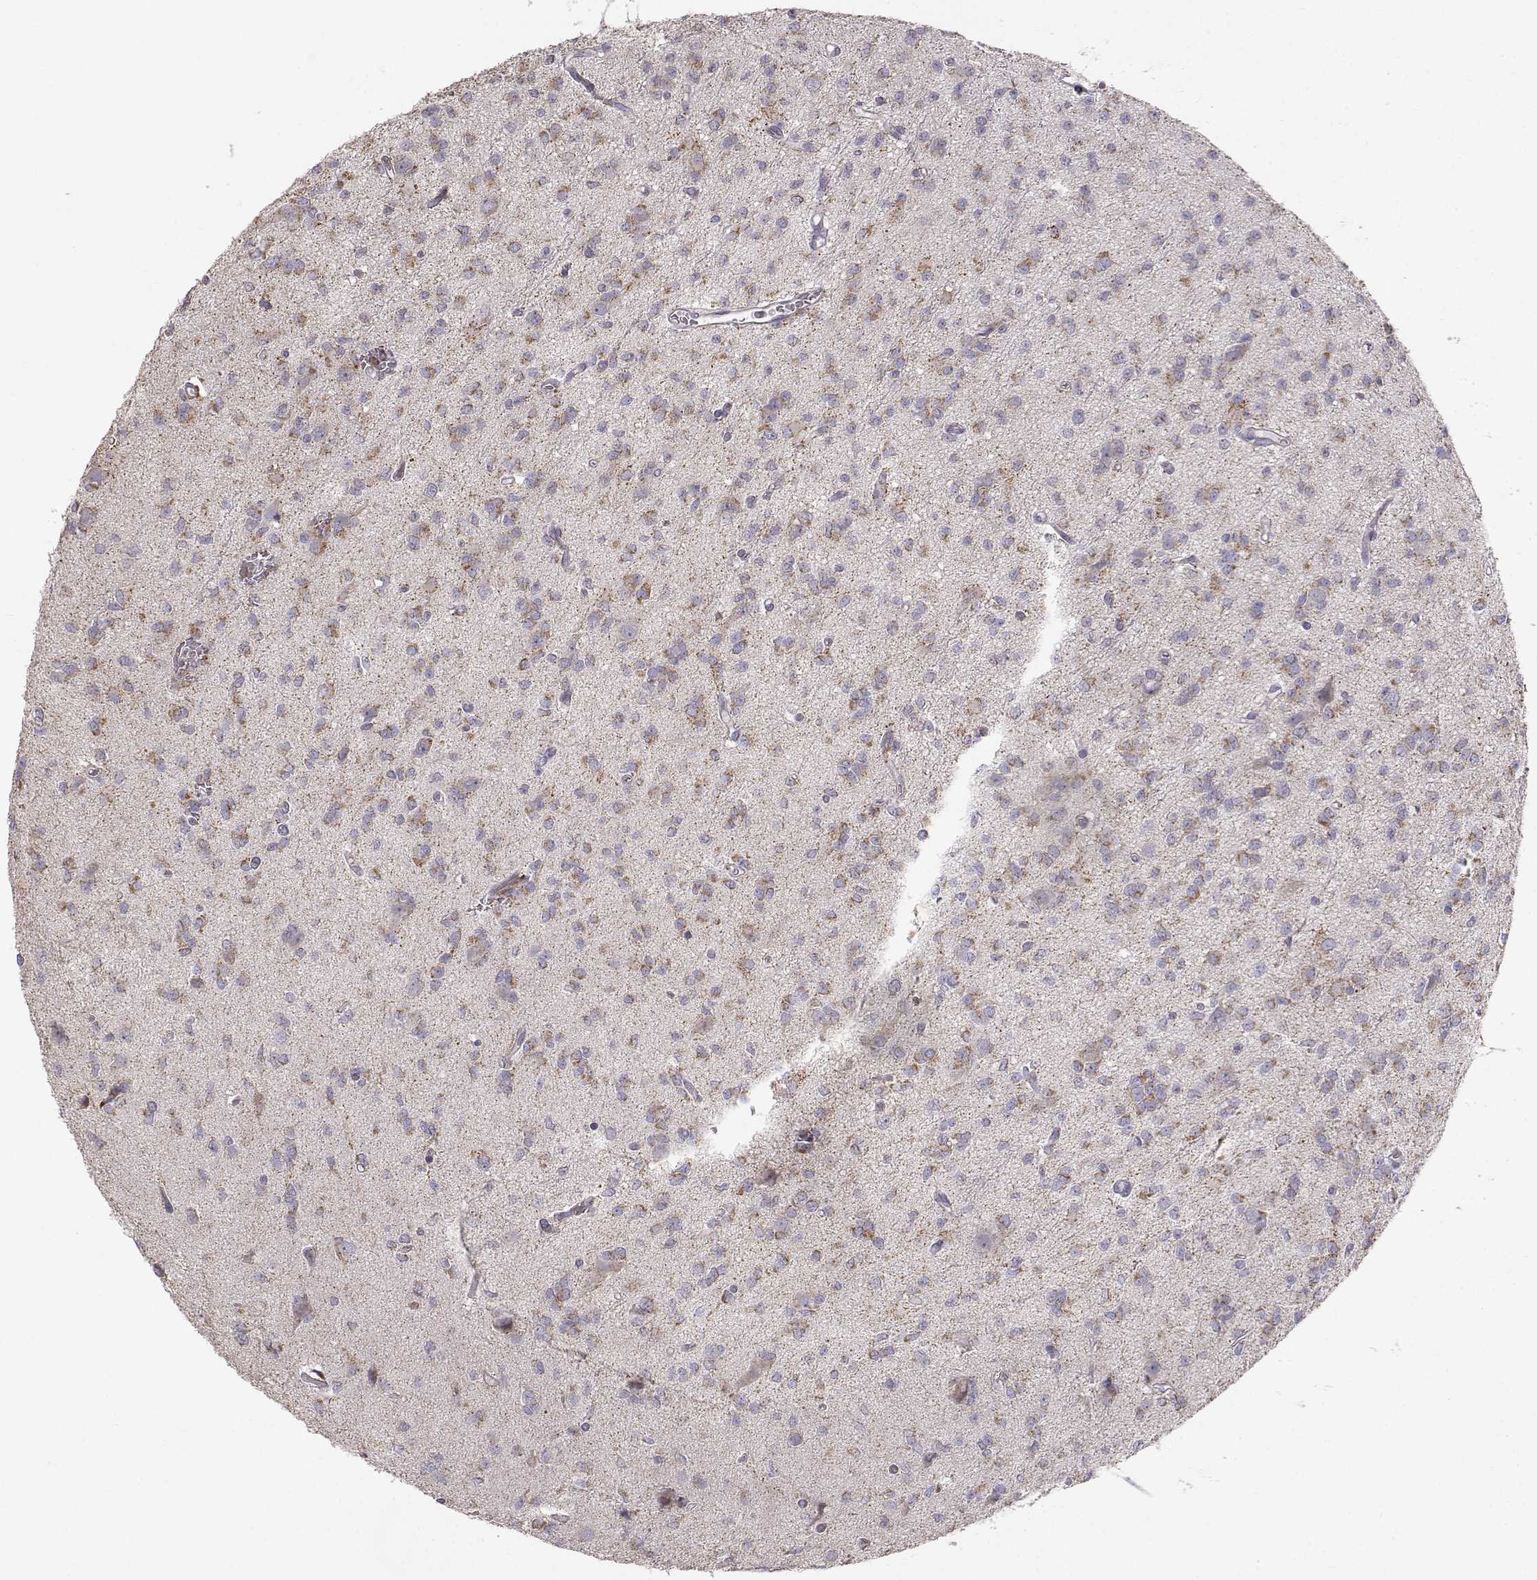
{"staining": {"intensity": "moderate", "quantity": "25%-75%", "location": "cytoplasmic/membranous"}, "tissue": "glioma", "cell_type": "Tumor cells", "image_type": "cancer", "snomed": [{"axis": "morphology", "description": "Glioma, malignant, Low grade"}, {"axis": "topography", "description": "Brain"}], "caption": "The histopathology image shows immunohistochemical staining of glioma. There is moderate cytoplasmic/membranous positivity is appreciated in about 25%-75% of tumor cells.", "gene": "GRAP2", "patient": {"sex": "male", "age": 27}}